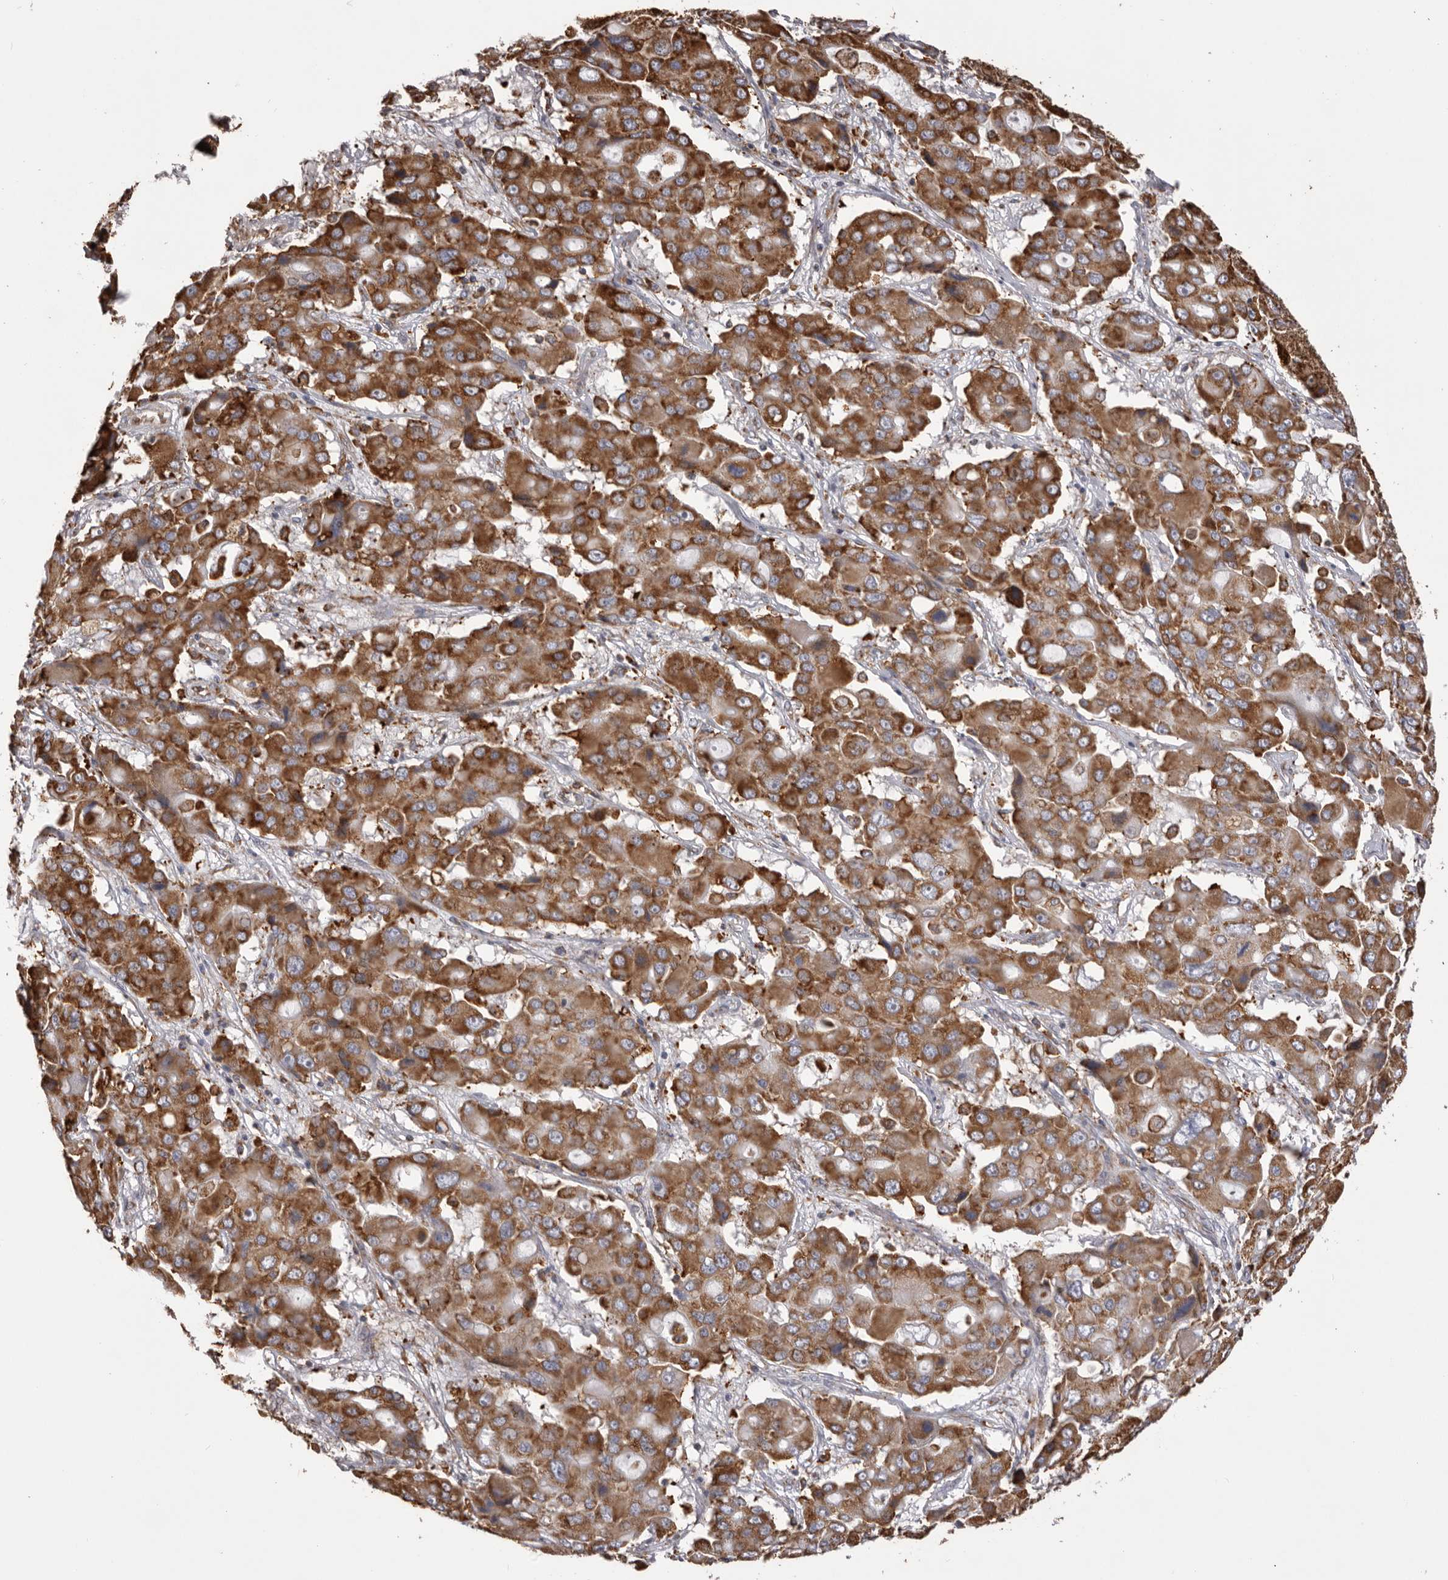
{"staining": {"intensity": "moderate", "quantity": ">75%", "location": "cytoplasmic/membranous"}, "tissue": "liver cancer", "cell_type": "Tumor cells", "image_type": "cancer", "snomed": [{"axis": "morphology", "description": "Cholangiocarcinoma"}, {"axis": "topography", "description": "Liver"}], "caption": "Liver cholangiocarcinoma stained for a protein reveals moderate cytoplasmic/membranous positivity in tumor cells. (IHC, brightfield microscopy, high magnification).", "gene": "QRSL1", "patient": {"sex": "male", "age": 67}}